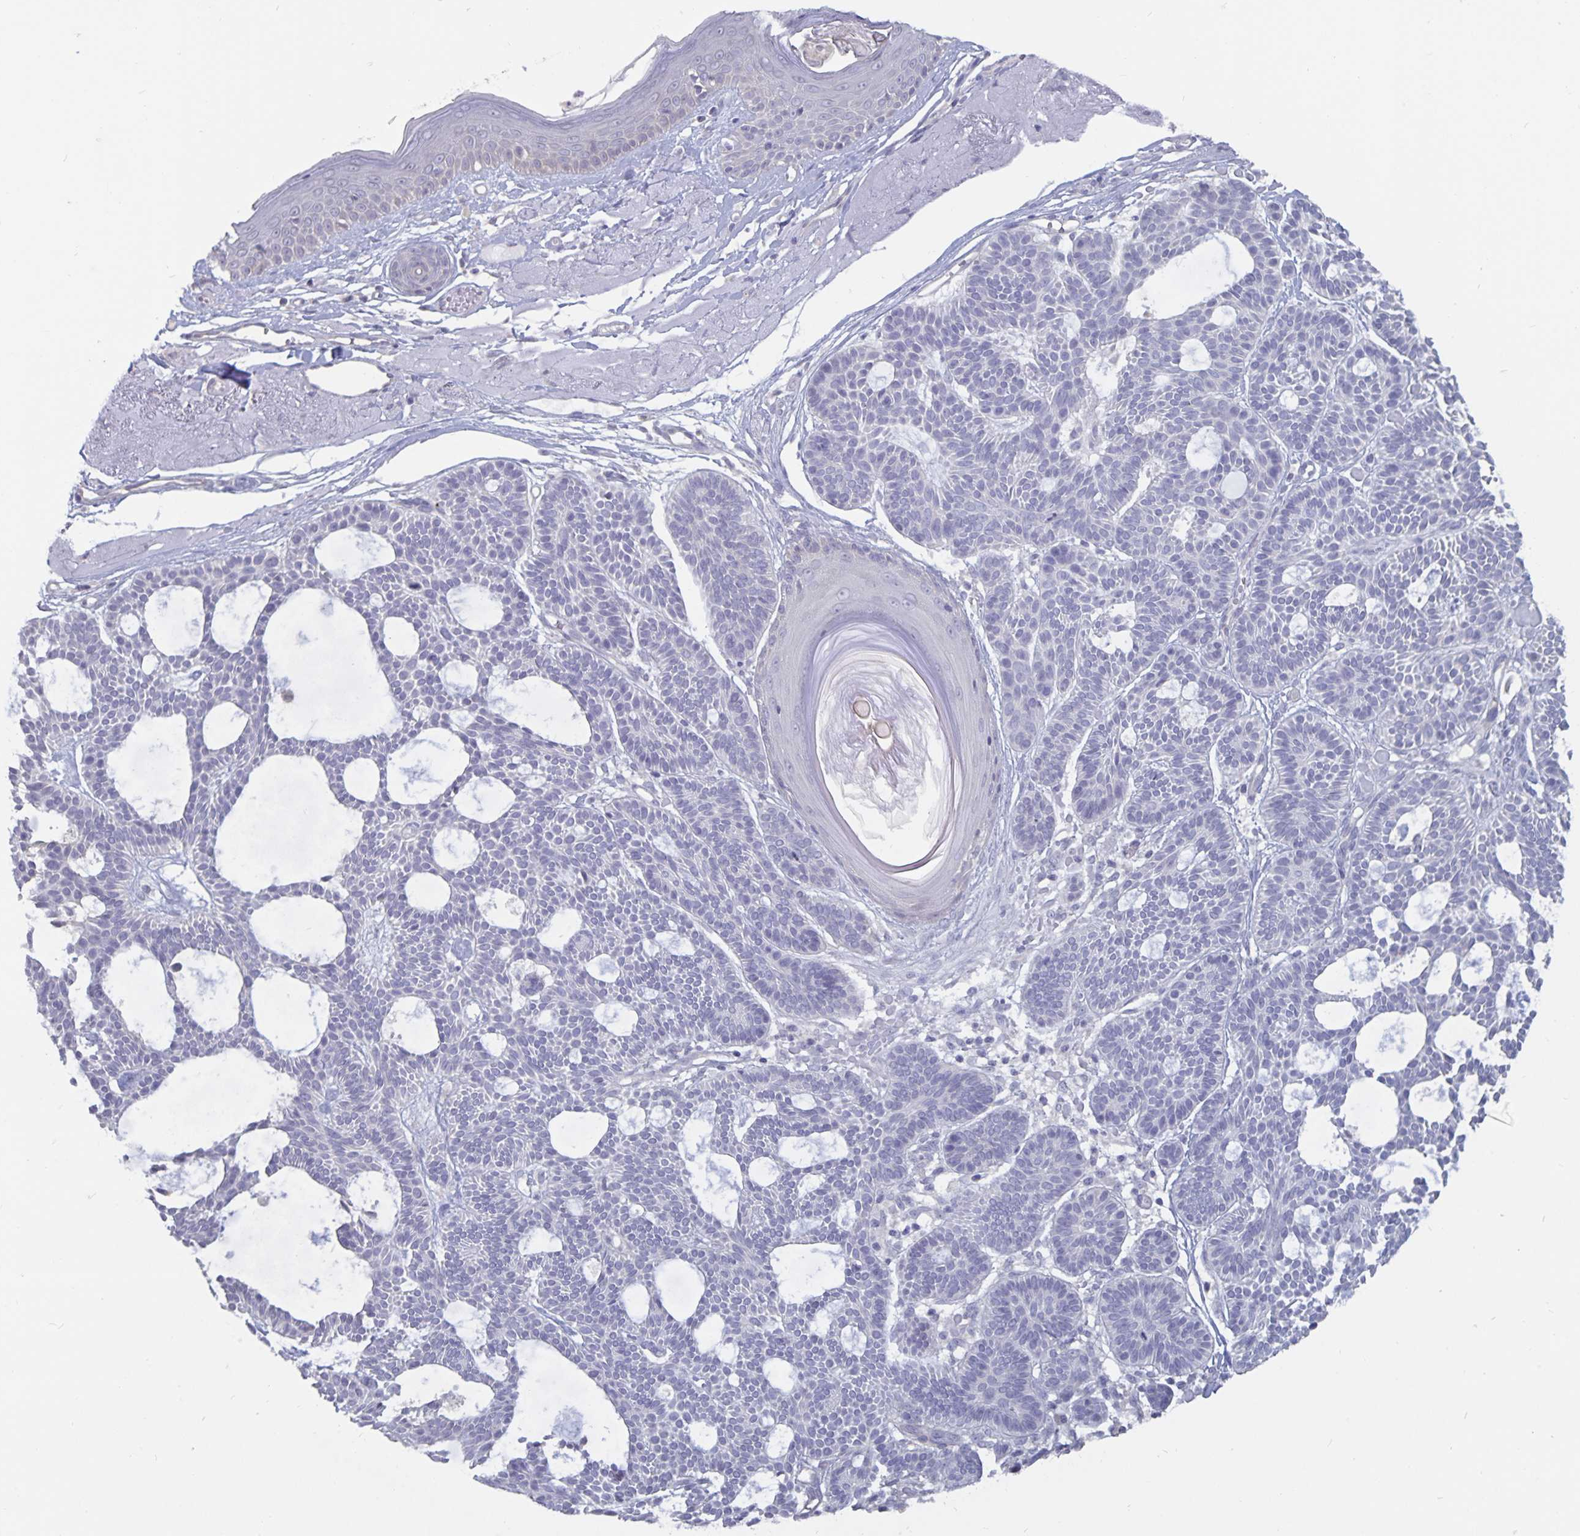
{"staining": {"intensity": "negative", "quantity": "none", "location": "none"}, "tissue": "skin cancer", "cell_type": "Tumor cells", "image_type": "cancer", "snomed": [{"axis": "morphology", "description": "Basal cell carcinoma"}, {"axis": "topography", "description": "Skin"}], "caption": "The histopathology image reveals no significant positivity in tumor cells of basal cell carcinoma (skin).", "gene": "PLCB3", "patient": {"sex": "male", "age": 85}}